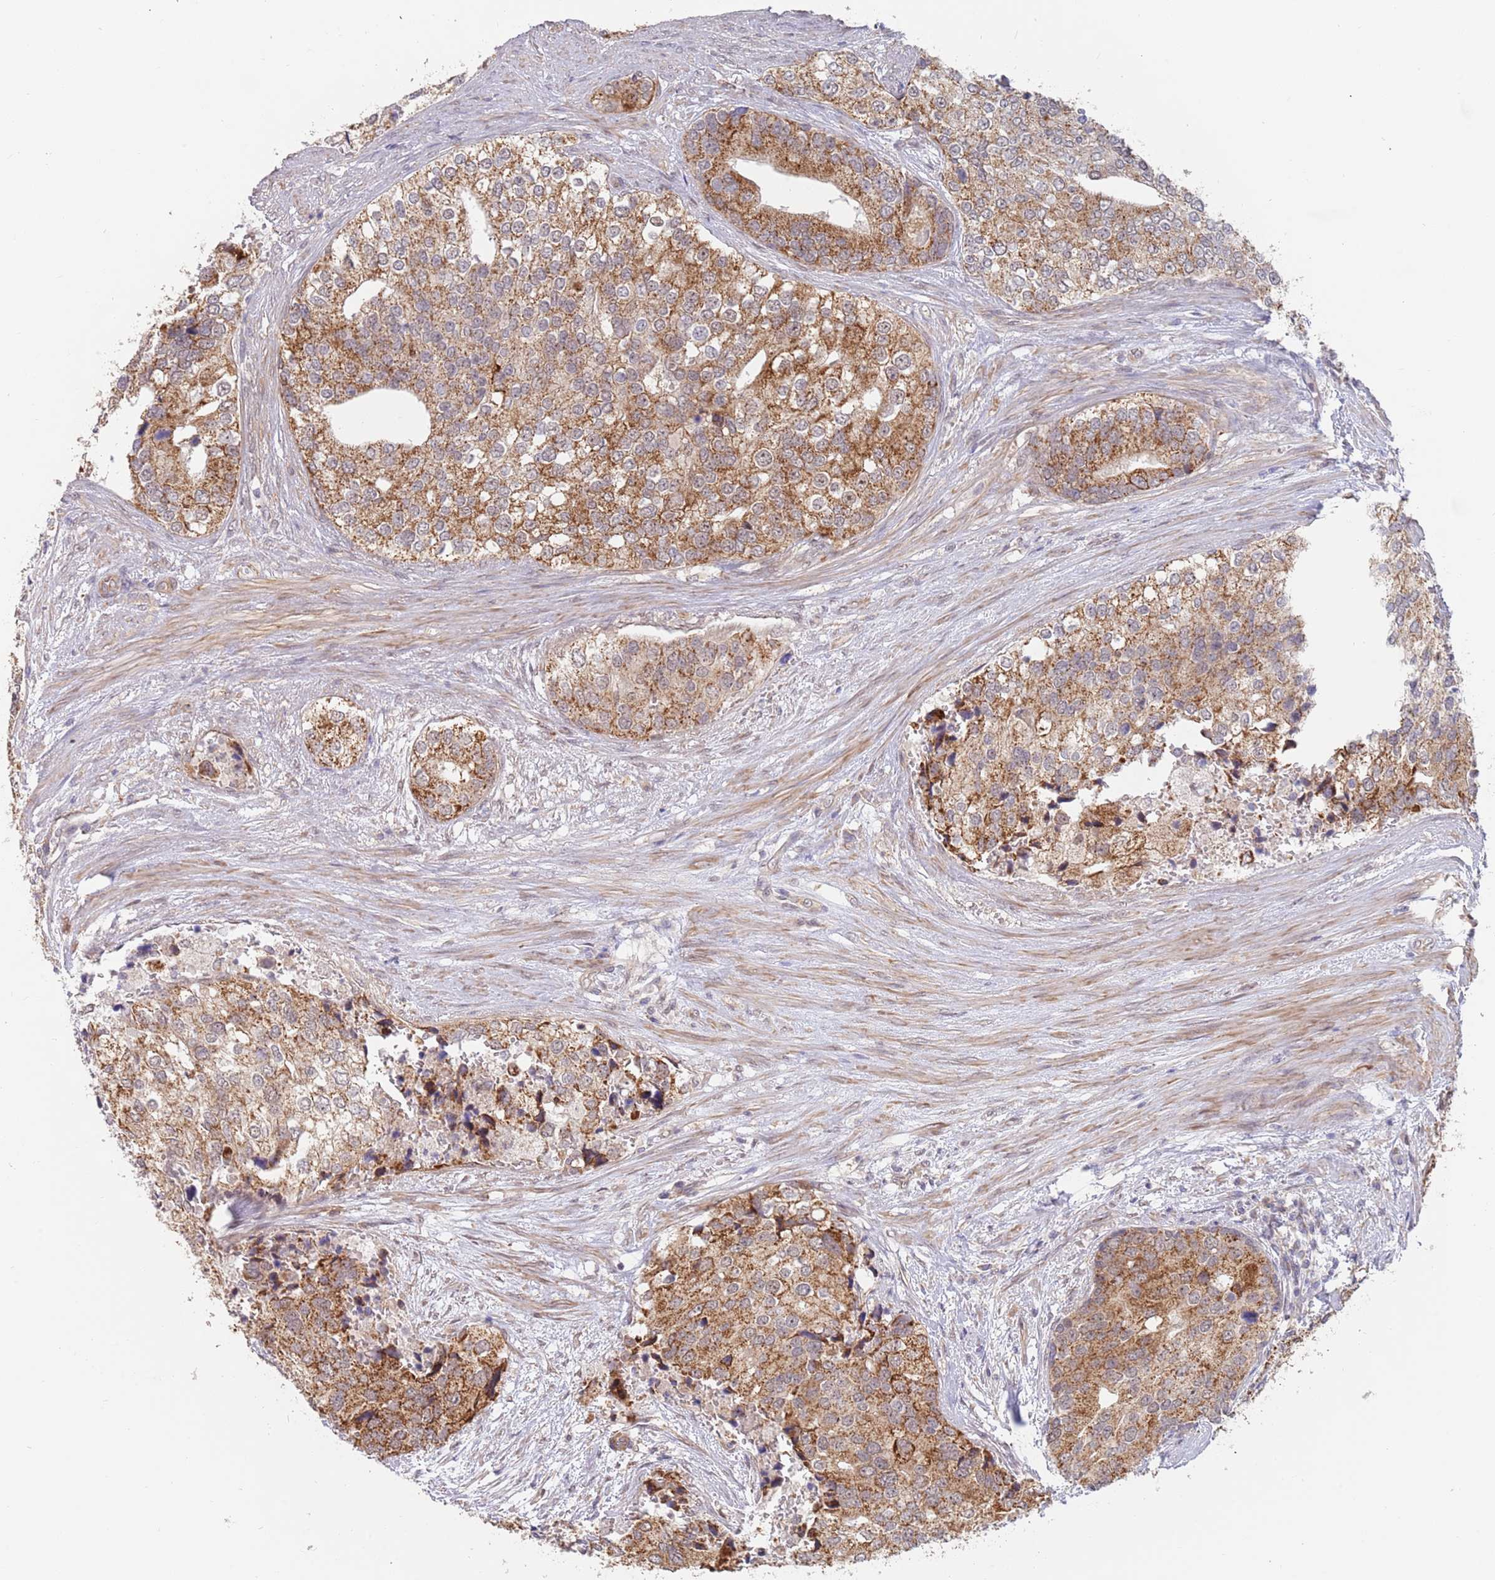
{"staining": {"intensity": "moderate", "quantity": ">75%", "location": "cytoplasmic/membranous"}, "tissue": "prostate cancer", "cell_type": "Tumor cells", "image_type": "cancer", "snomed": [{"axis": "morphology", "description": "Adenocarcinoma, High grade"}, {"axis": "topography", "description": "Prostate"}], "caption": "Tumor cells display medium levels of moderate cytoplasmic/membranous expression in approximately >75% of cells in human prostate cancer. (Stains: DAB (3,3'-diaminobenzidine) in brown, nuclei in blue, Microscopy: brightfield microscopy at high magnification).", "gene": "UQCC3", "patient": {"sex": "male", "age": 62}}